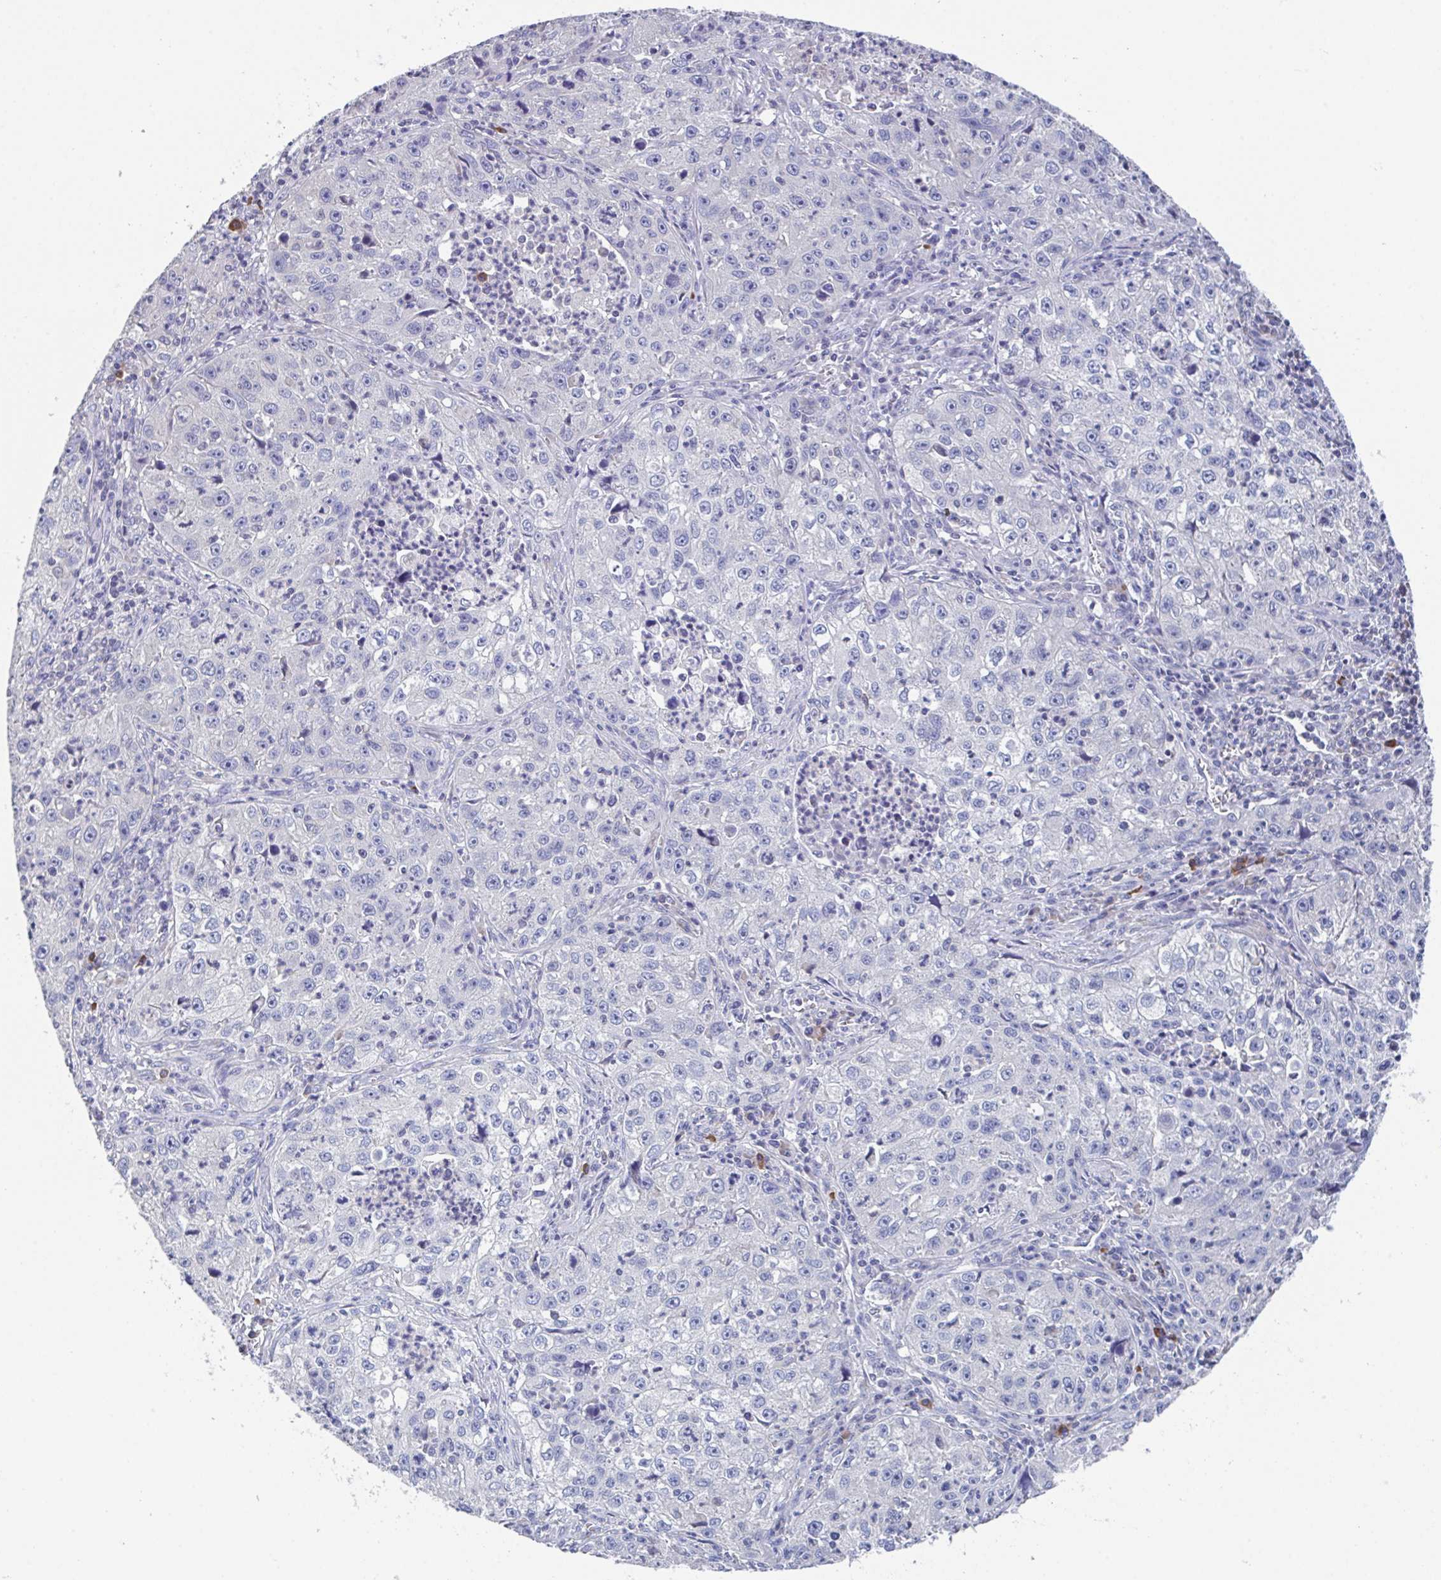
{"staining": {"intensity": "negative", "quantity": "none", "location": "none"}, "tissue": "lung cancer", "cell_type": "Tumor cells", "image_type": "cancer", "snomed": [{"axis": "morphology", "description": "Squamous cell carcinoma, NOS"}, {"axis": "topography", "description": "Lung"}], "caption": "Photomicrograph shows no protein expression in tumor cells of lung cancer (squamous cell carcinoma) tissue.", "gene": "LRRC58", "patient": {"sex": "male", "age": 71}}